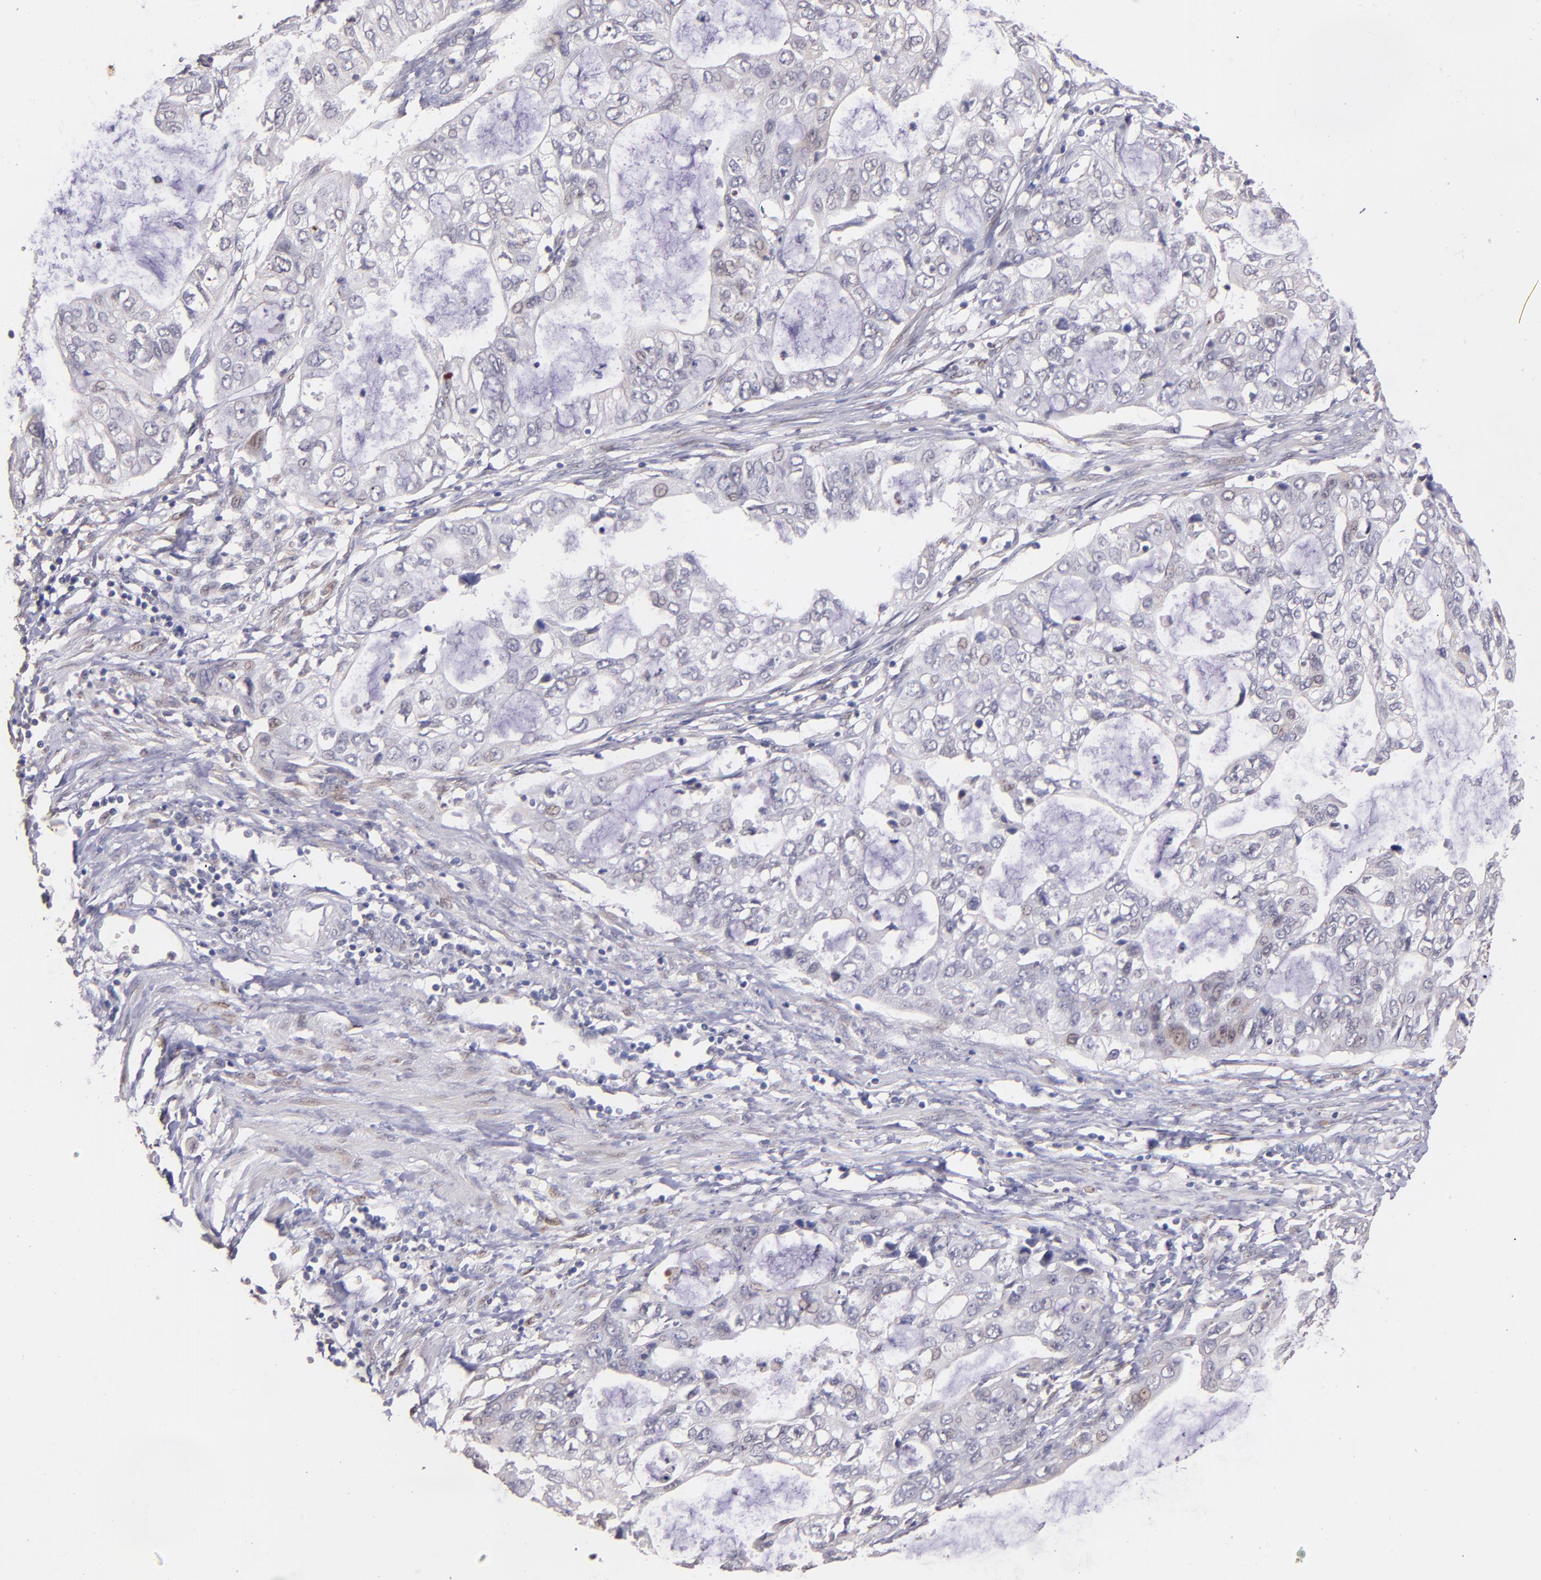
{"staining": {"intensity": "negative", "quantity": "none", "location": "none"}, "tissue": "stomach cancer", "cell_type": "Tumor cells", "image_type": "cancer", "snomed": [{"axis": "morphology", "description": "Adenocarcinoma, NOS"}, {"axis": "topography", "description": "Stomach, upper"}], "caption": "The immunohistochemistry (IHC) photomicrograph has no significant expression in tumor cells of stomach cancer tissue. (Brightfield microscopy of DAB (3,3'-diaminobenzidine) immunohistochemistry at high magnification).", "gene": "NUP62CL", "patient": {"sex": "female", "age": 52}}